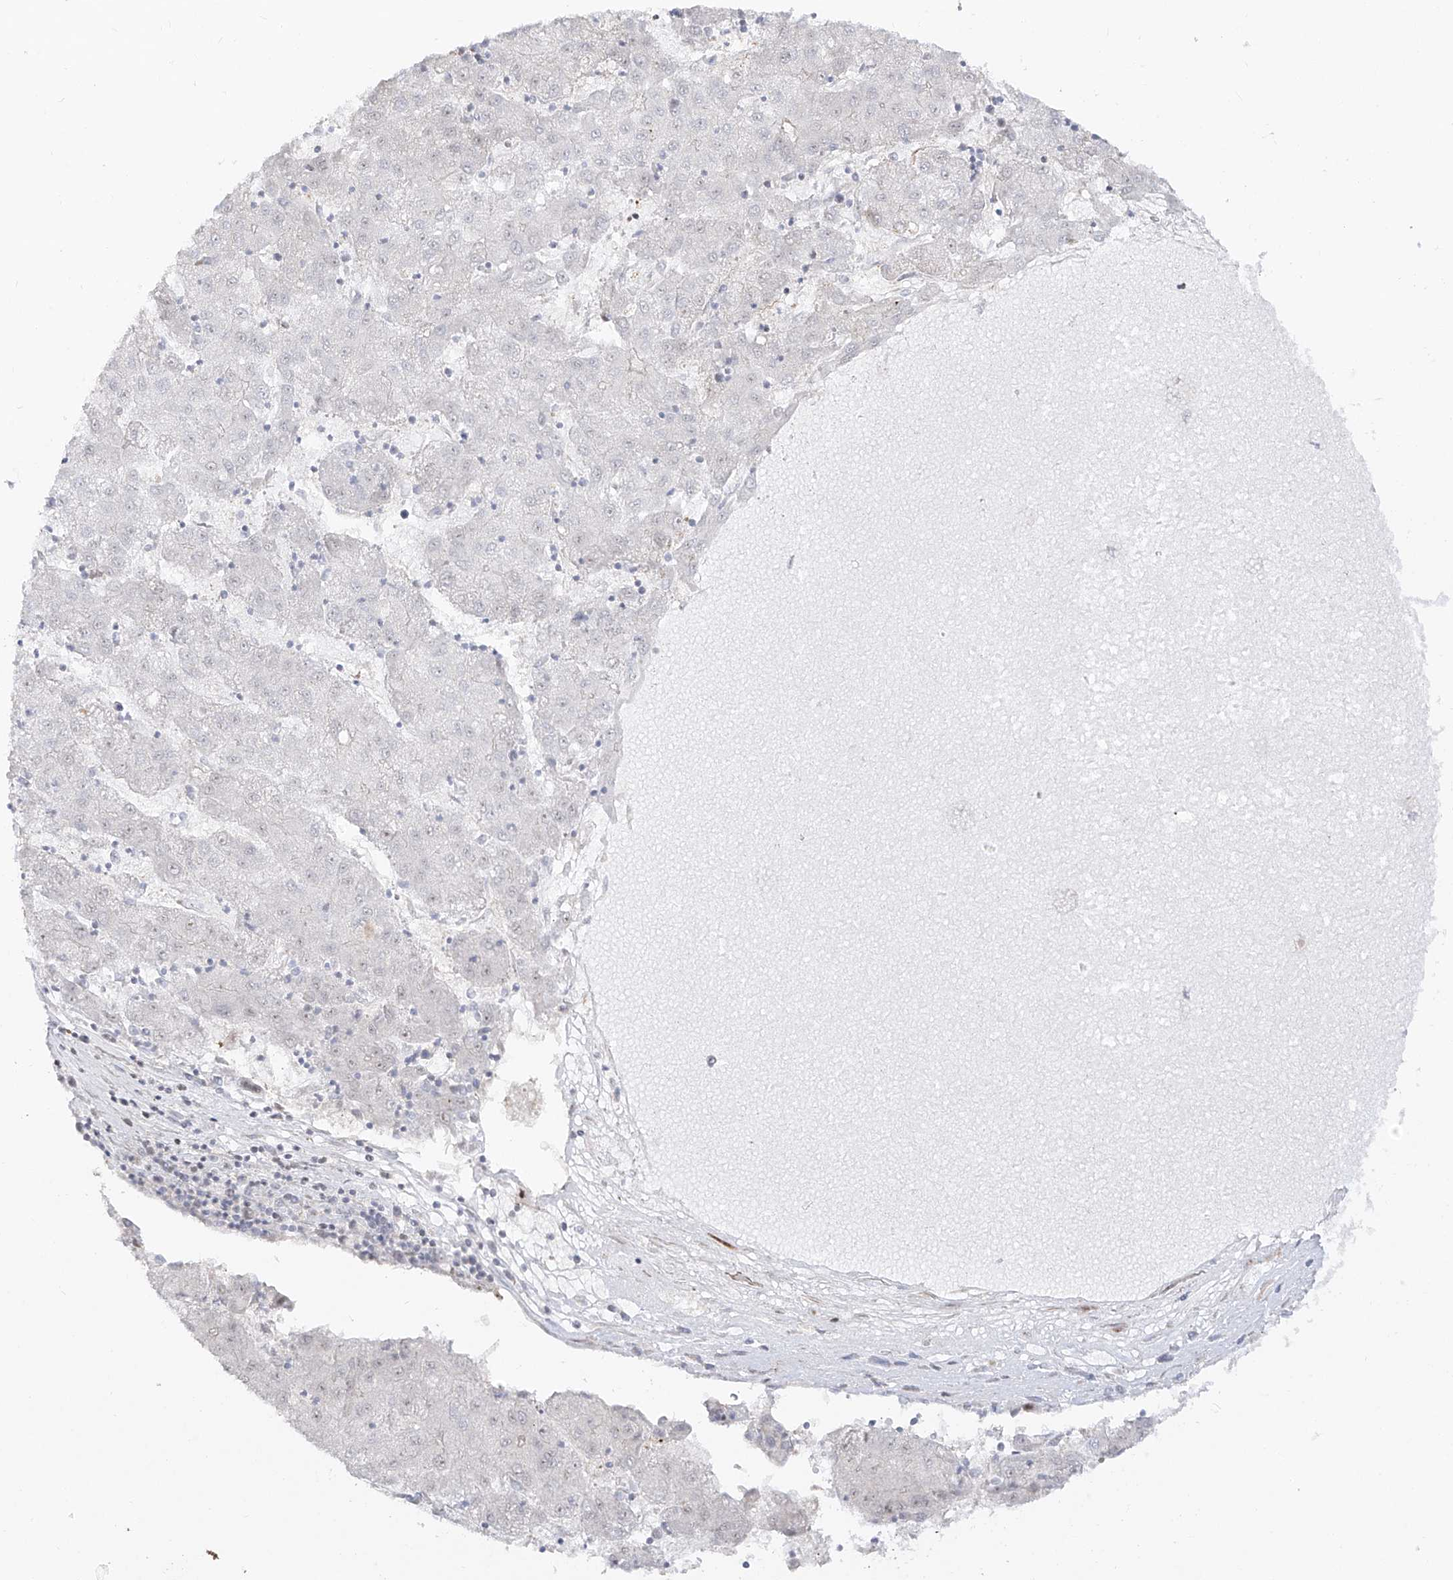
{"staining": {"intensity": "negative", "quantity": "none", "location": "none"}, "tissue": "liver cancer", "cell_type": "Tumor cells", "image_type": "cancer", "snomed": [{"axis": "morphology", "description": "Carcinoma, Hepatocellular, NOS"}, {"axis": "topography", "description": "Liver"}], "caption": "A high-resolution image shows immunohistochemistry (IHC) staining of liver cancer (hepatocellular carcinoma), which reveals no significant positivity in tumor cells.", "gene": "ZNF180", "patient": {"sex": "male", "age": 72}}